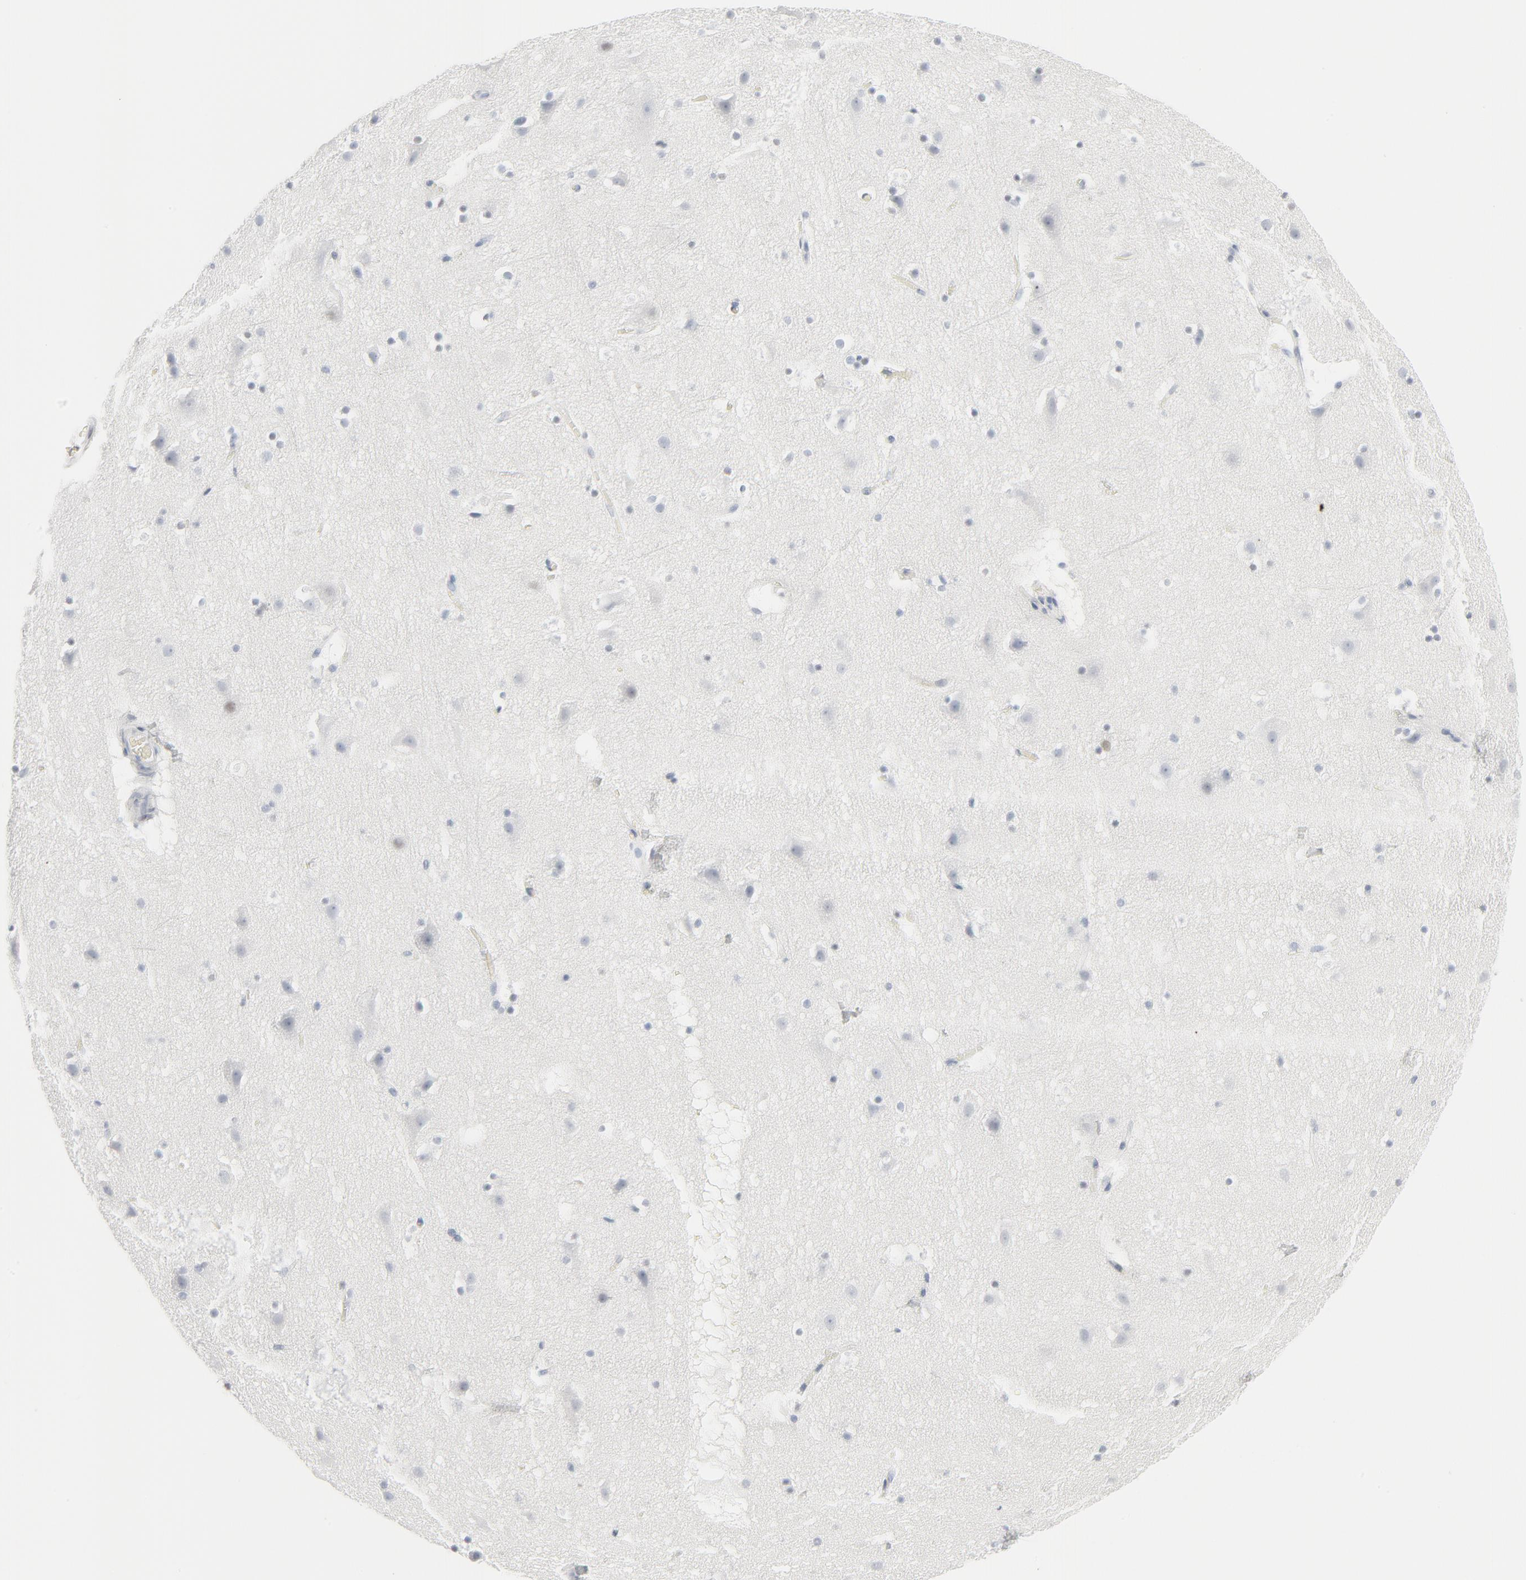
{"staining": {"intensity": "negative", "quantity": "none", "location": "none"}, "tissue": "cerebral cortex", "cell_type": "Endothelial cells", "image_type": "normal", "snomed": [{"axis": "morphology", "description": "Normal tissue, NOS"}, {"axis": "topography", "description": "Cerebral cortex"}], "caption": "DAB immunohistochemical staining of normal cerebral cortex displays no significant expression in endothelial cells. (Brightfield microscopy of DAB (3,3'-diaminobenzidine) IHC at high magnification).", "gene": "MITF", "patient": {"sex": "female", "age": 45}}